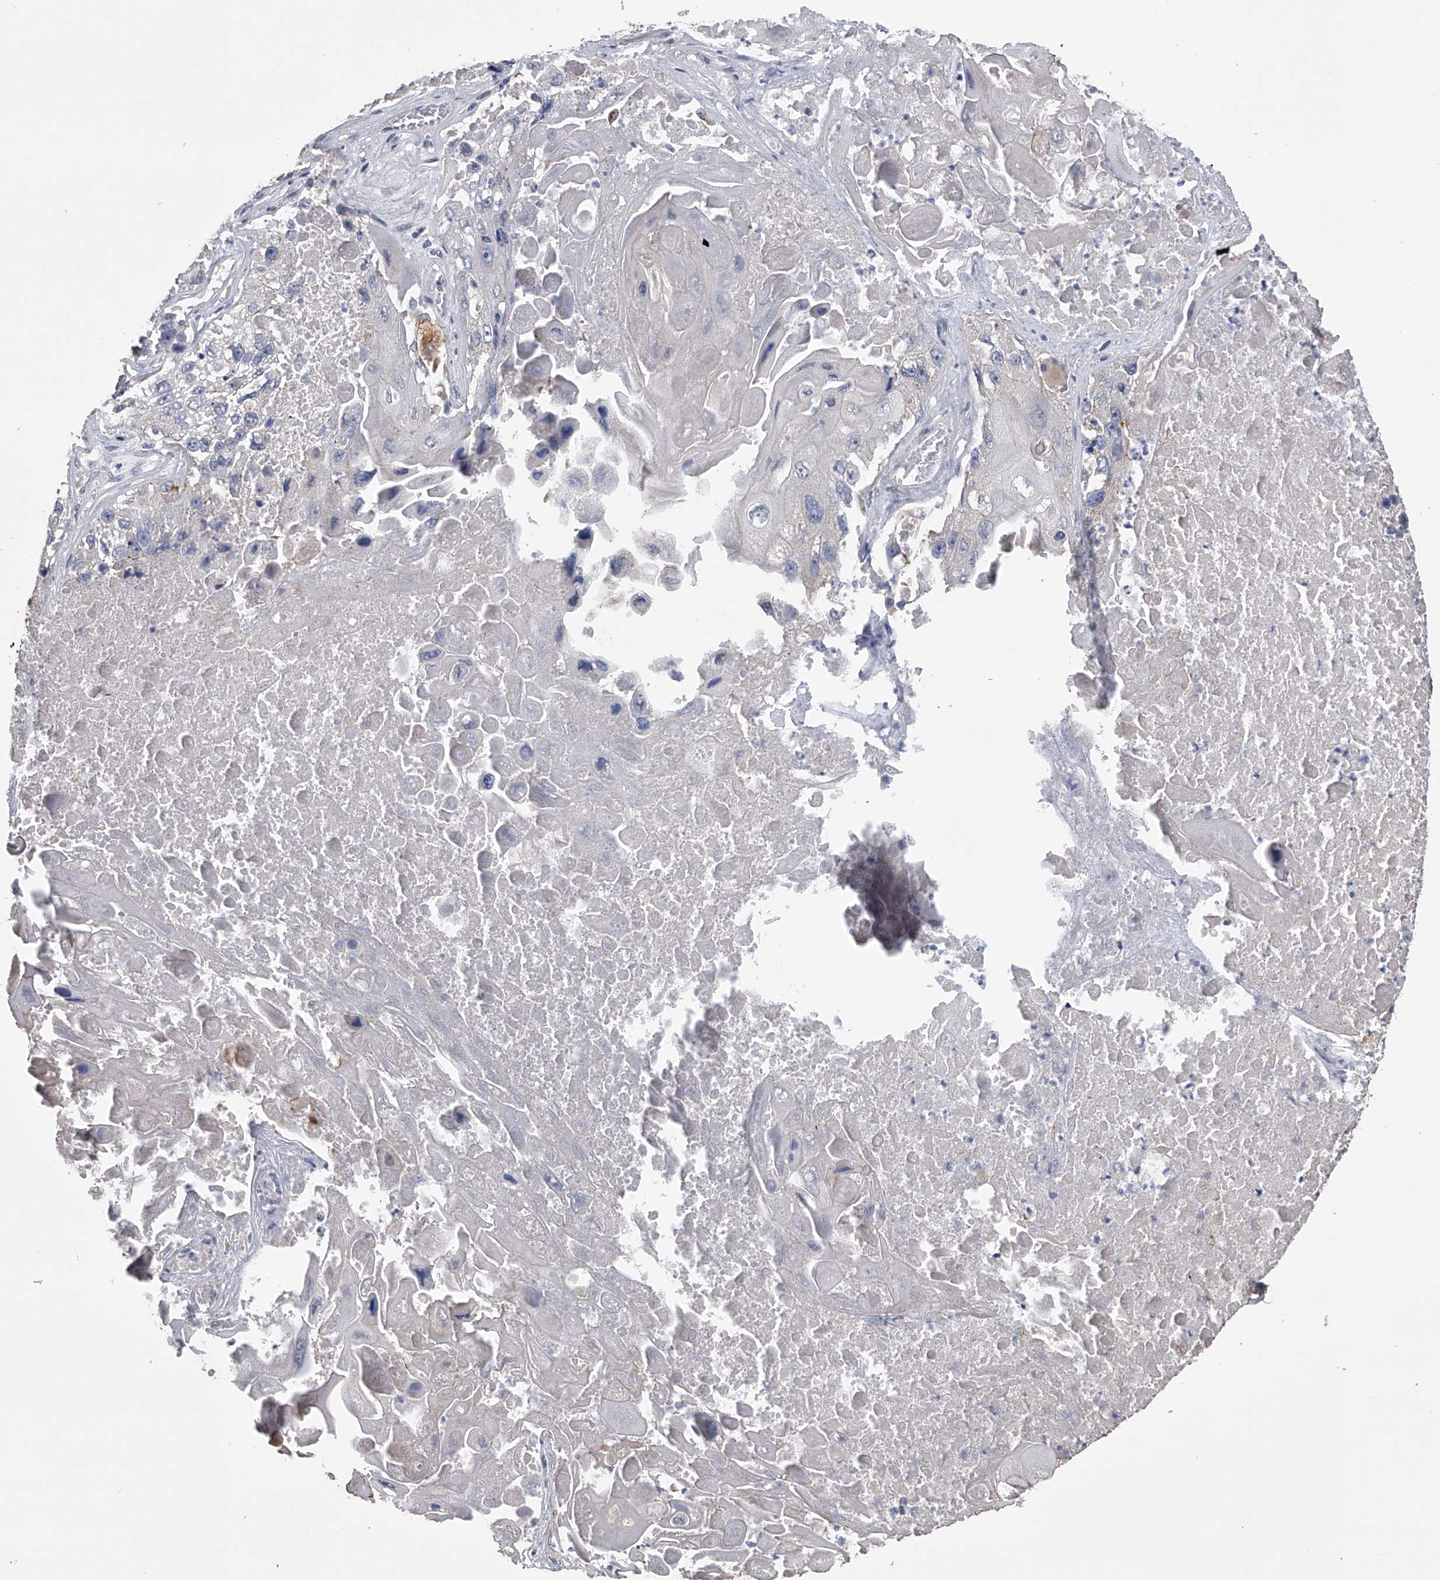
{"staining": {"intensity": "negative", "quantity": "none", "location": "none"}, "tissue": "lung cancer", "cell_type": "Tumor cells", "image_type": "cancer", "snomed": [{"axis": "morphology", "description": "Squamous cell carcinoma, NOS"}, {"axis": "topography", "description": "Lung"}], "caption": "Immunohistochemistry (IHC) photomicrograph of neoplastic tissue: lung cancer stained with DAB (3,3'-diaminobenzidine) reveals no significant protein expression in tumor cells.", "gene": "ZNF343", "patient": {"sex": "male", "age": 61}}